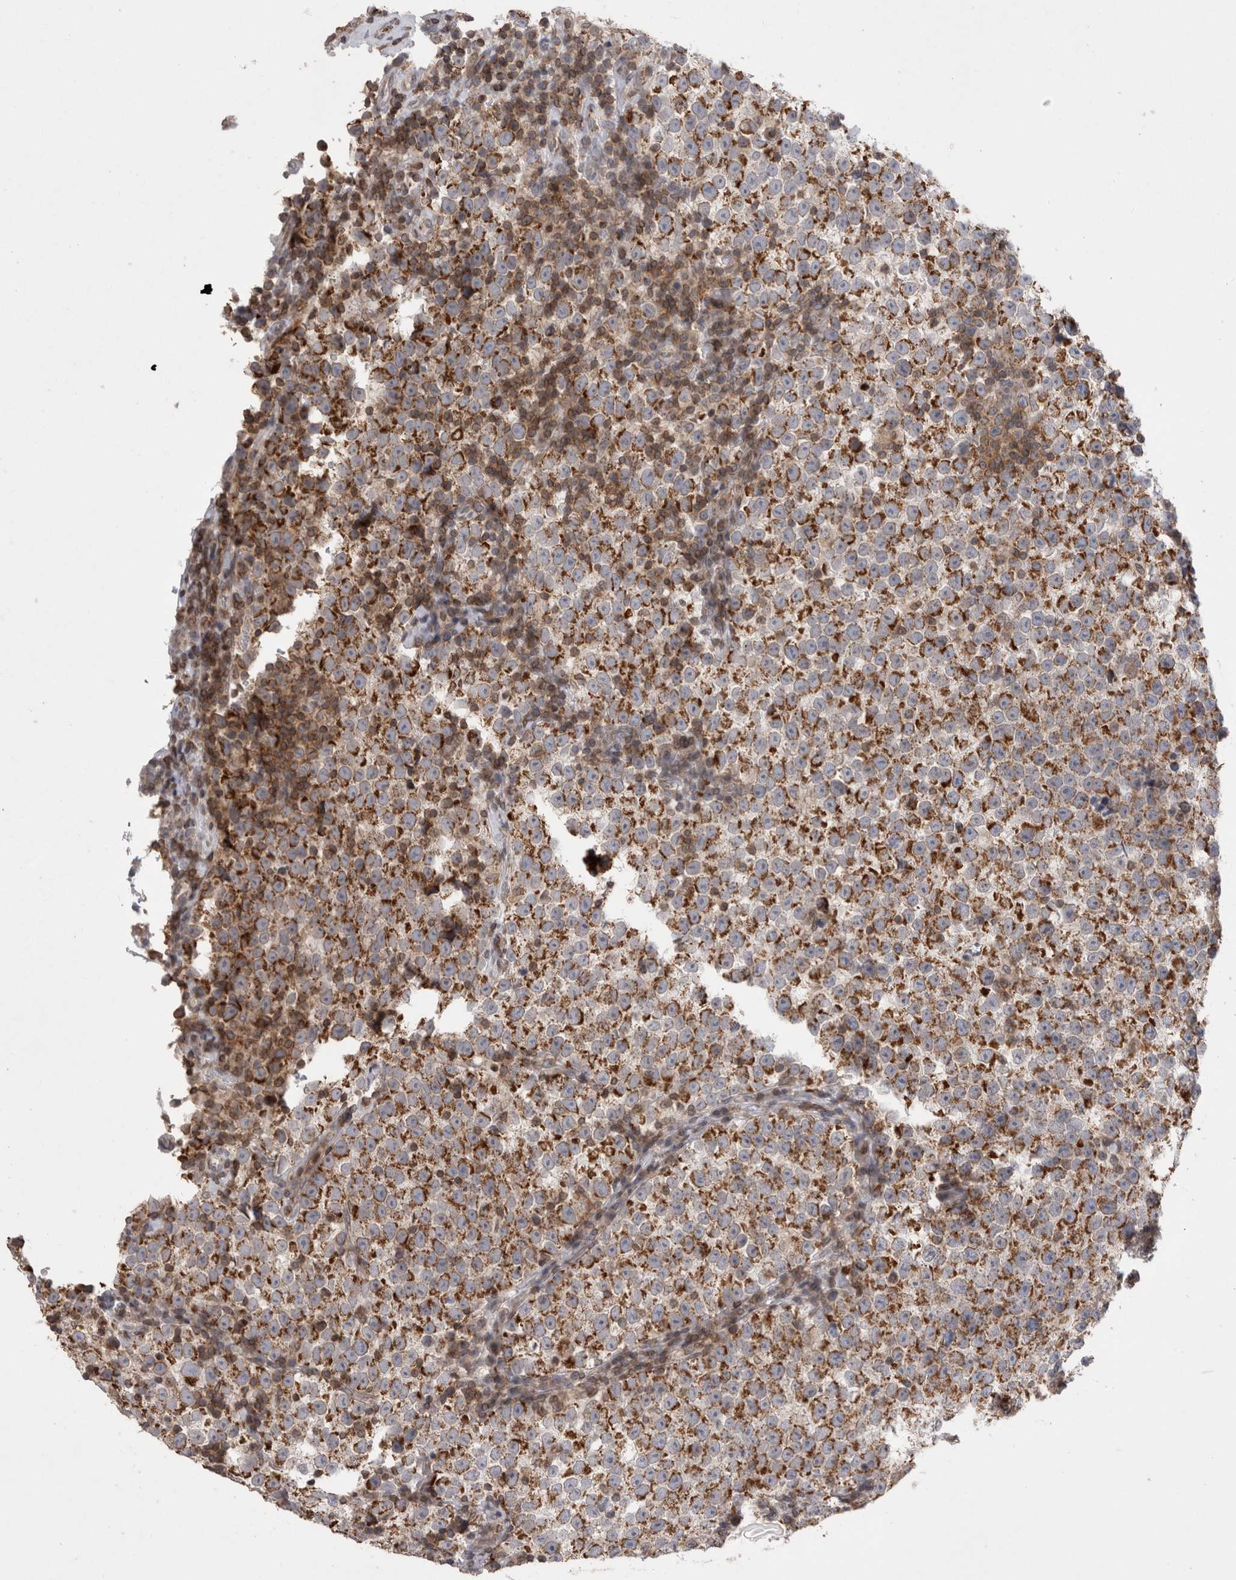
{"staining": {"intensity": "strong", "quantity": "25%-75%", "location": "cytoplasmic/membranous"}, "tissue": "testis cancer", "cell_type": "Tumor cells", "image_type": "cancer", "snomed": [{"axis": "morphology", "description": "Normal tissue, NOS"}, {"axis": "morphology", "description": "Seminoma, NOS"}, {"axis": "topography", "description": "Testis"}], "caption": "Tumor cells exhibit strong cytoplasmic/membranous staining in about 25%-75% of cells in testis cancer.", "gene": "DARS2", "patient": {"sex": "male", "age": 43}}